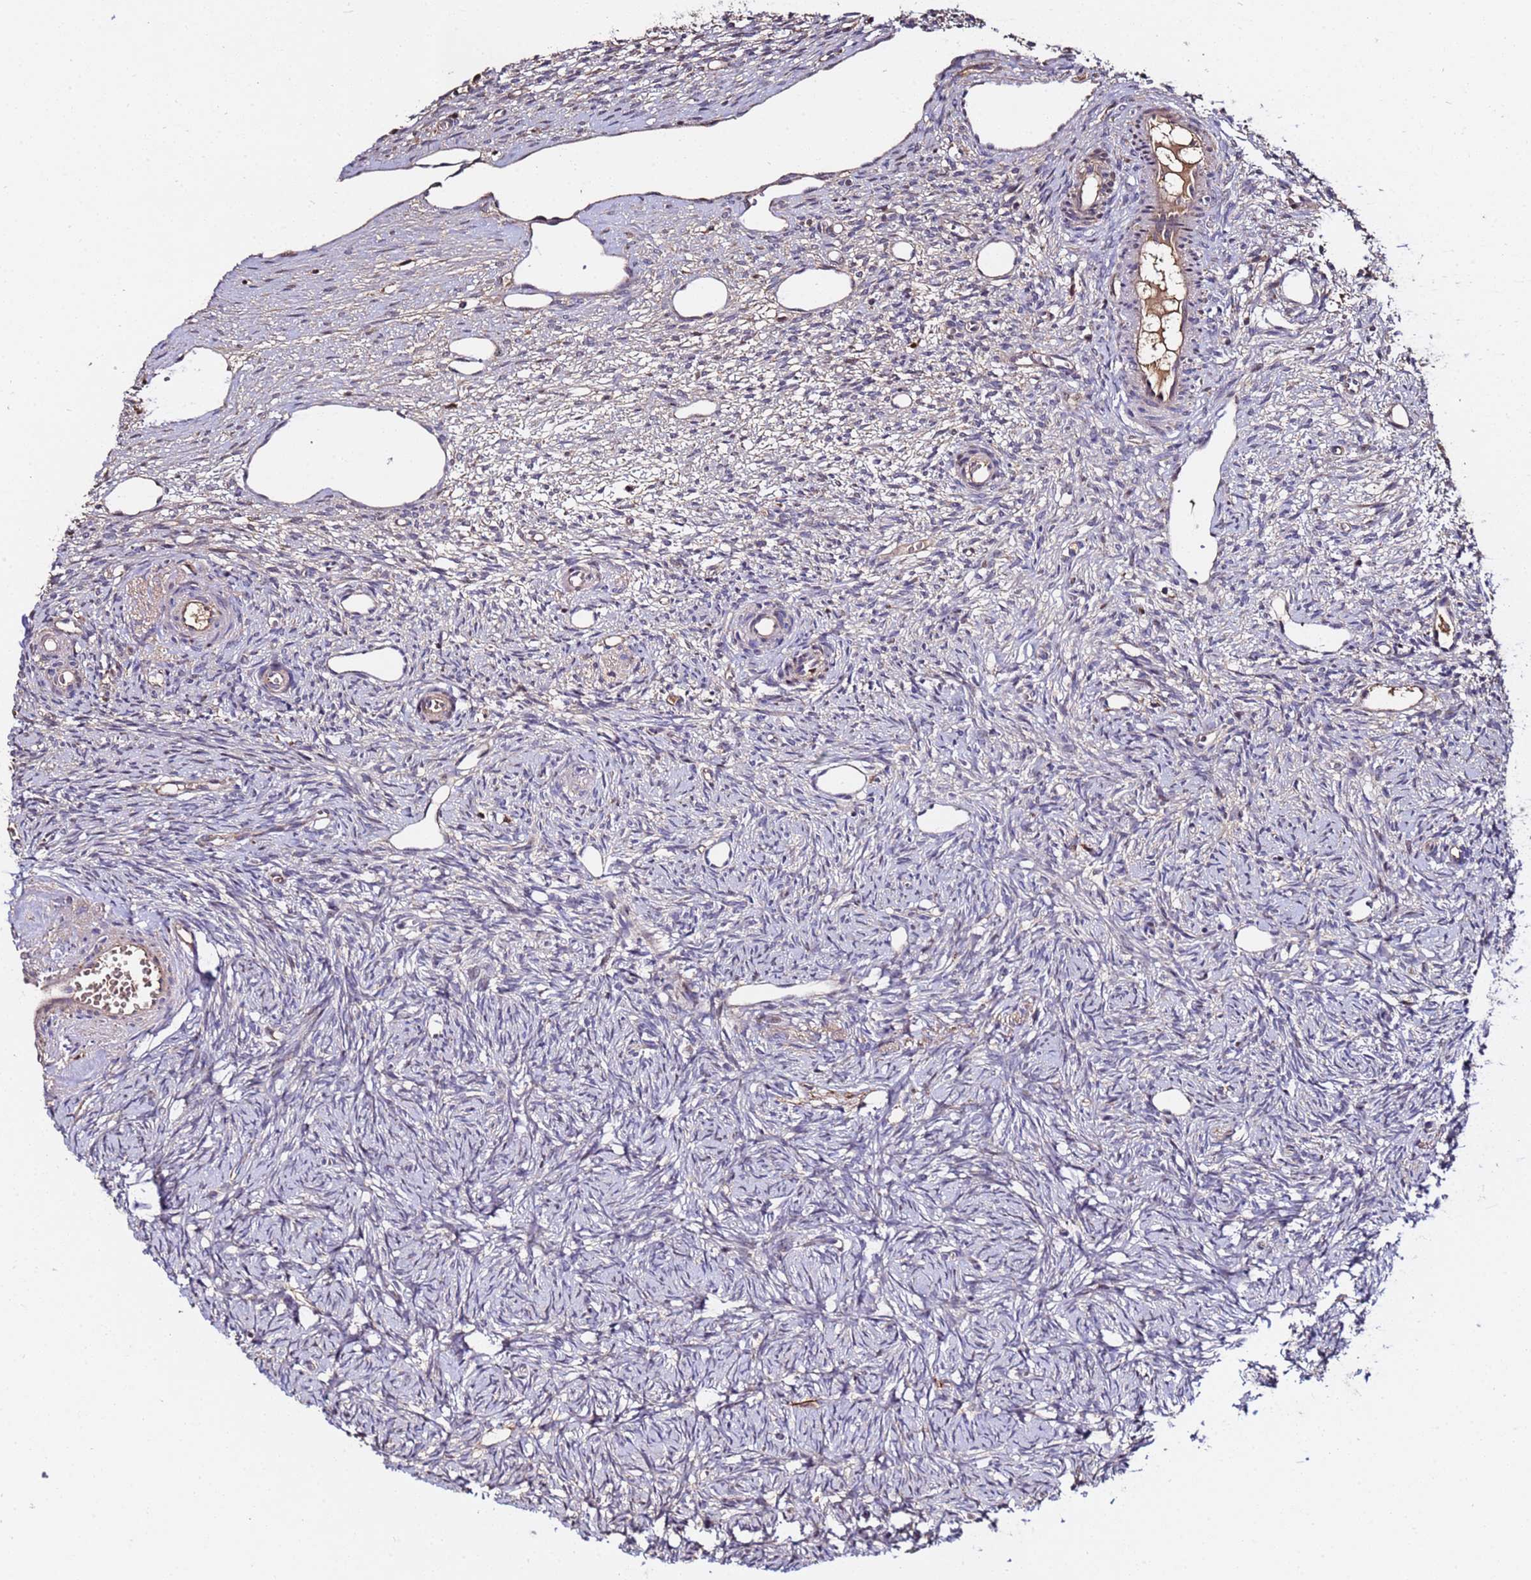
{"staining": {"intensity": "negative", "quantity": "none", "location": "none"}, "tissue": "ovary", "cell_type": "Ovarian stroma cells", "image_type": "normal", "snomed": [{"axis": "morphology", "description": "Normal tissue, NOS"}, {"axis": "topography", "description": "Ovary"}], "caption": "Immunohistochemistry of benign human ovary shows no staining in ovarian stroma cells.", "gene": "WNK4", "patient": {"sex": "female", "age": 51}}